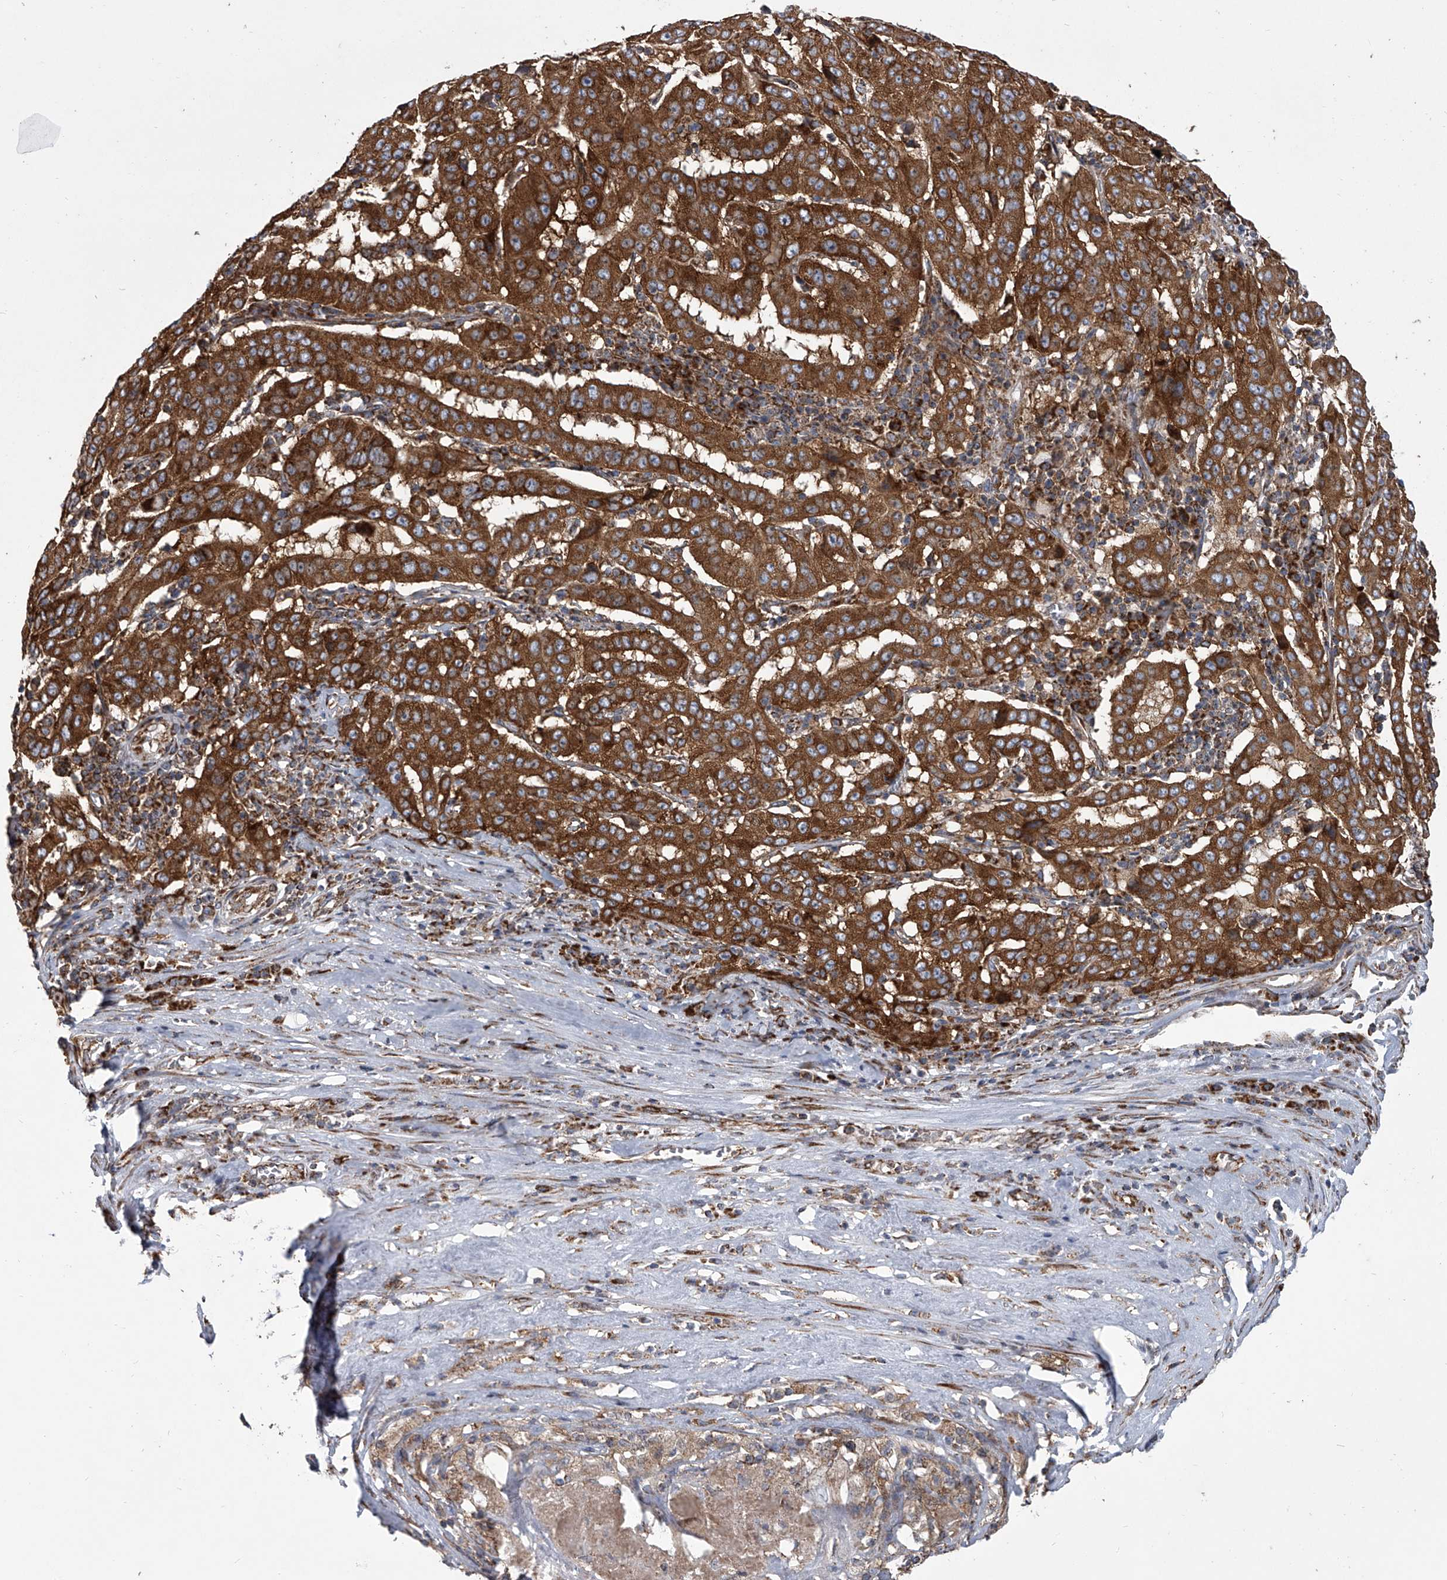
{"staining": {"intensity": "strong", "quantity": ">75%", "location": "cytoplasmic/membranous"}, "tissue": "pancreatic cancer", "cell_type": "Tumor cells", "image_type": "cancer", "snomed": [{"axis": "morphology", "description": "Adenocarcinoma, NOS"}, {"axis": "topography", "description": "Pancreas"}], "caption": "The immunohistochemical stain shows strong cytoplasmic/membranous positivity in tumor cells of pancreatic cancer tissue.", "gene": "ZC3H15", "patient": {"sex": "male", "age": 63}}